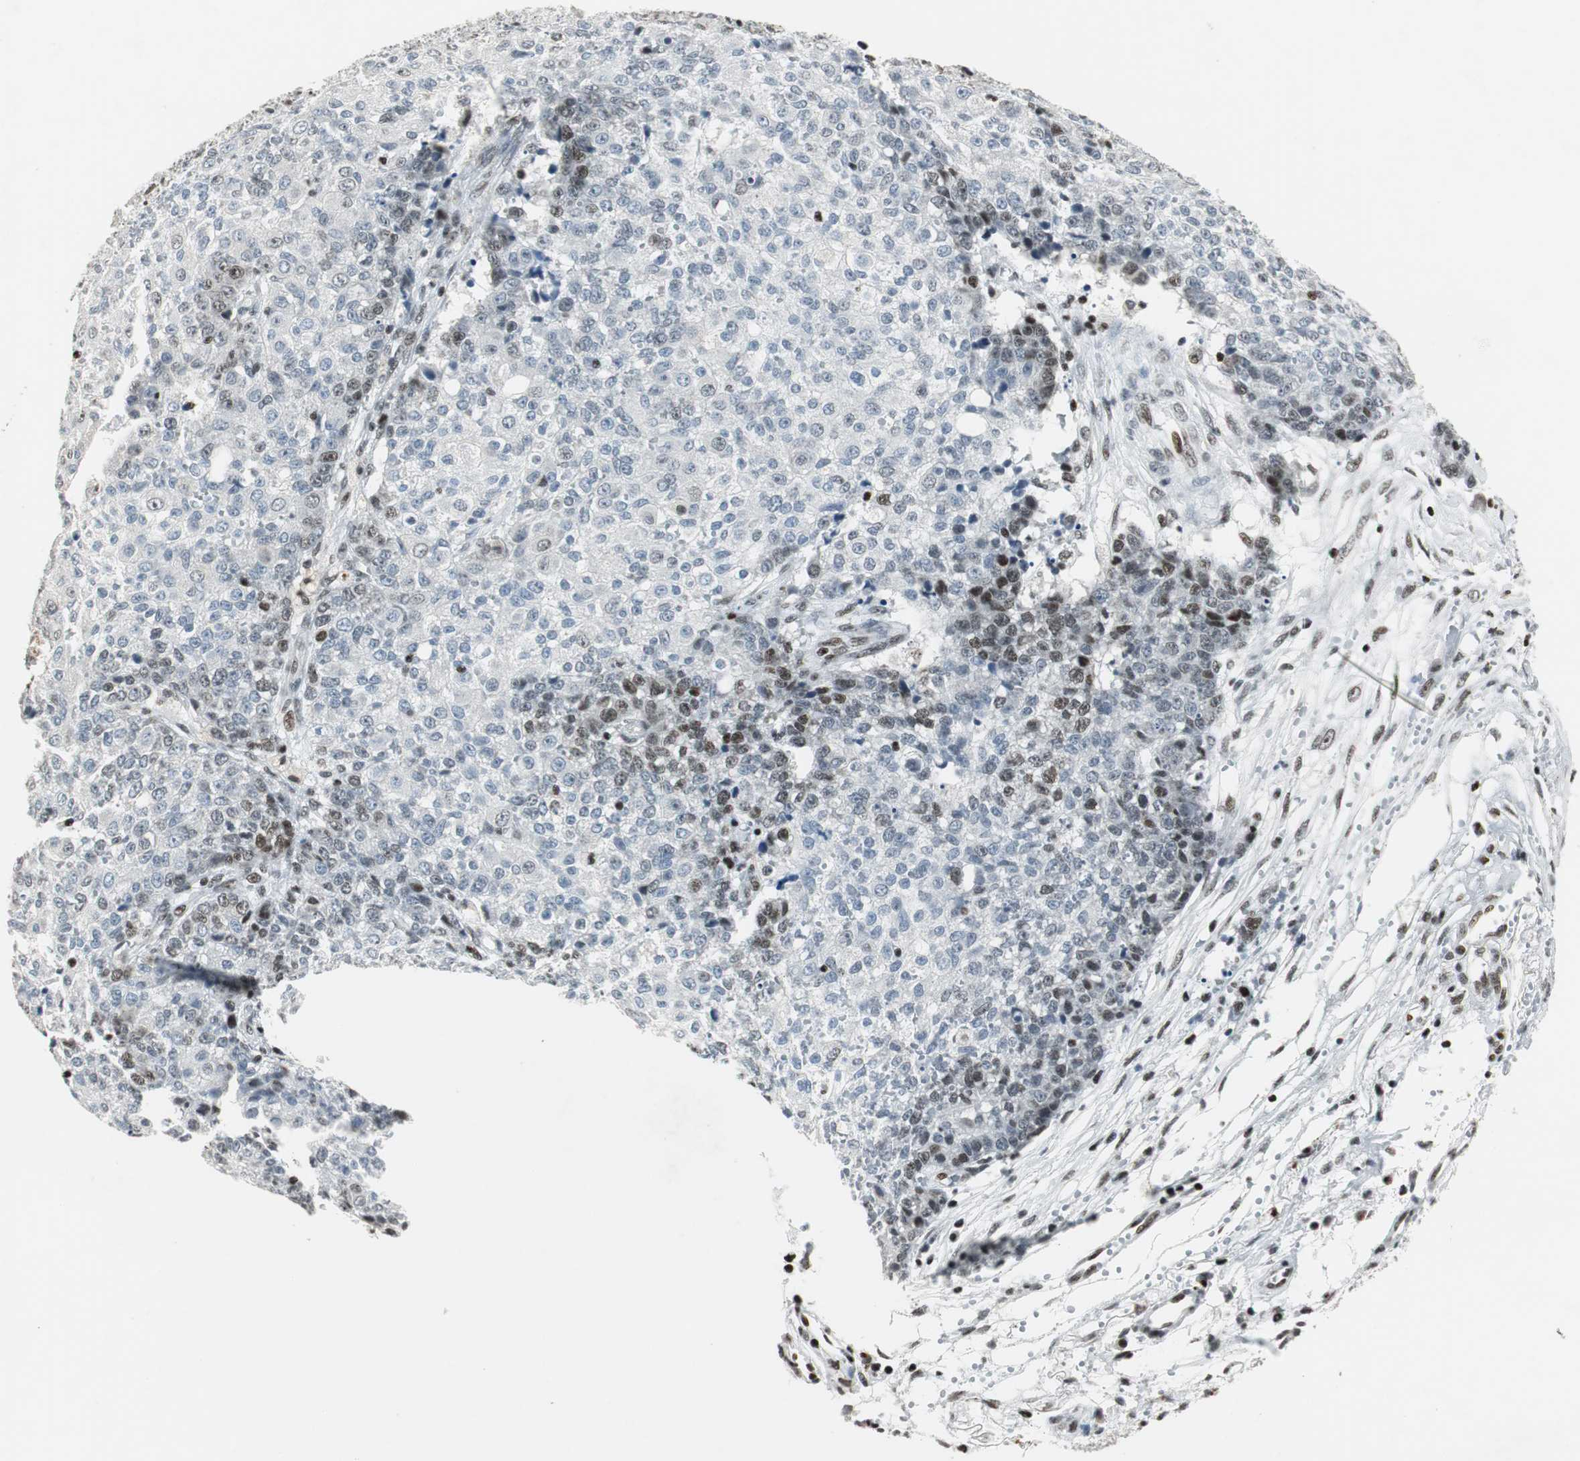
{"staining": {"intensity": "weak", "quantity": "<25%", "location": "nuclear"}, "tissue": "ovarian cancer", "cell_type": "Tumor cells", "image_type": "cancer", "snomed": [{"axis": "morphology", "description": "Carcinoma, endometroid"}, {"axis": "topography", "description": "Ovary"}], "caption": "There is no significant positivity in tumor cells of ovarian endometroid carcinoma.", "gene": "RBBP4", "patient": {"sex": "female", "age": 42}}